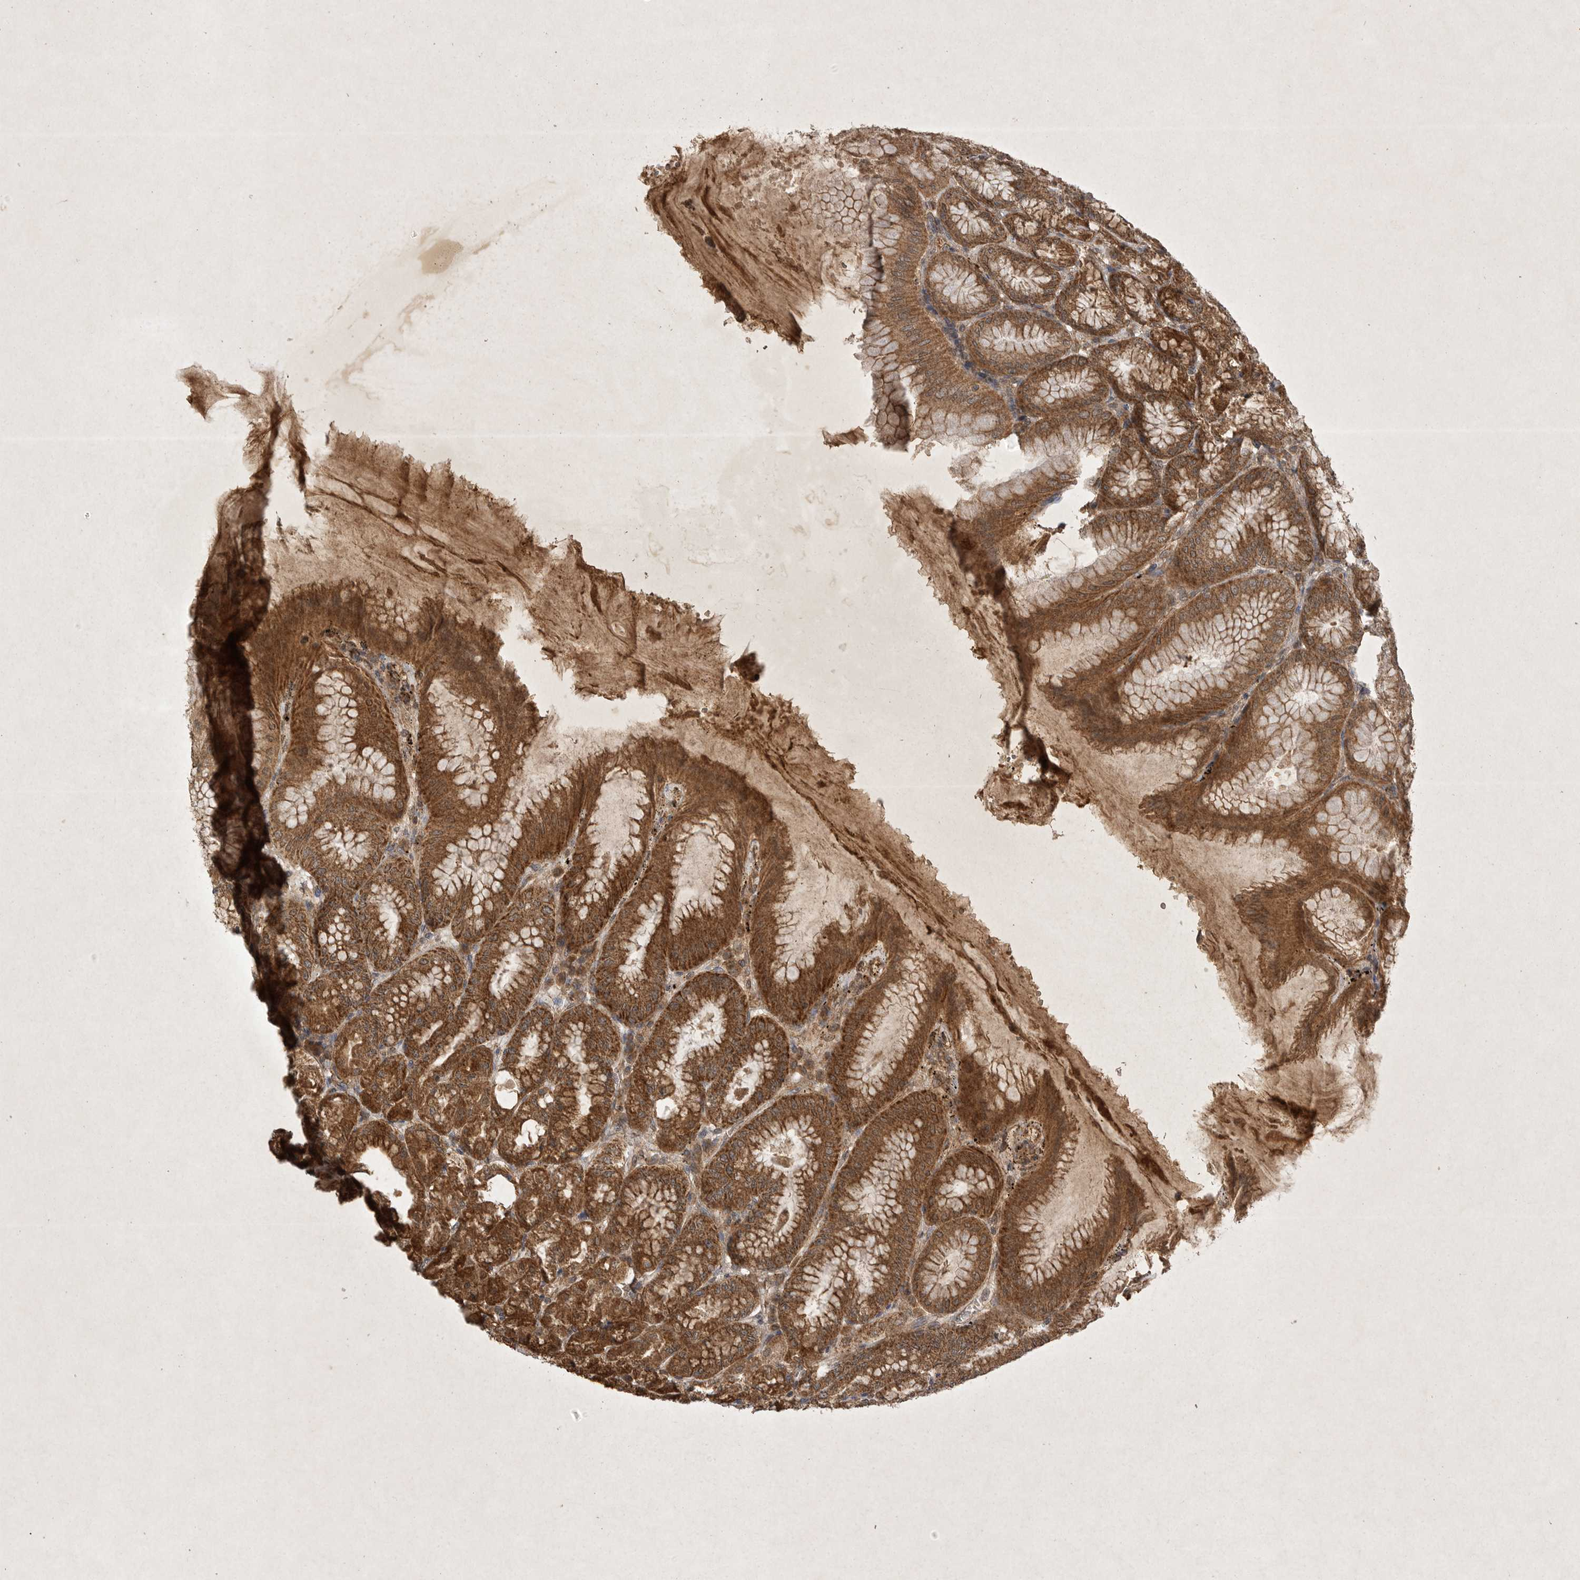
{"staining": {"intensity": "strong", "quantity": ">75%", "location": "cytoplasmic/membranous"}, "tissue": "stomach", "cell_type": "Glandular cells", "image_type": "normal", "snomed": [{"axis": "morphology", "description": "Normal tissue, NOS"}, {"axis": "topography", "description": "Stomach, lower"}], "caption": "Protein expression analysis of unremarkable stomach shows strong cytoplasmic/membranous positivity in about >75% of glandular cells. Nuclei are stained in blue.", "gene": "DDR1", "patient": {"sex": "male", "age": 71}}